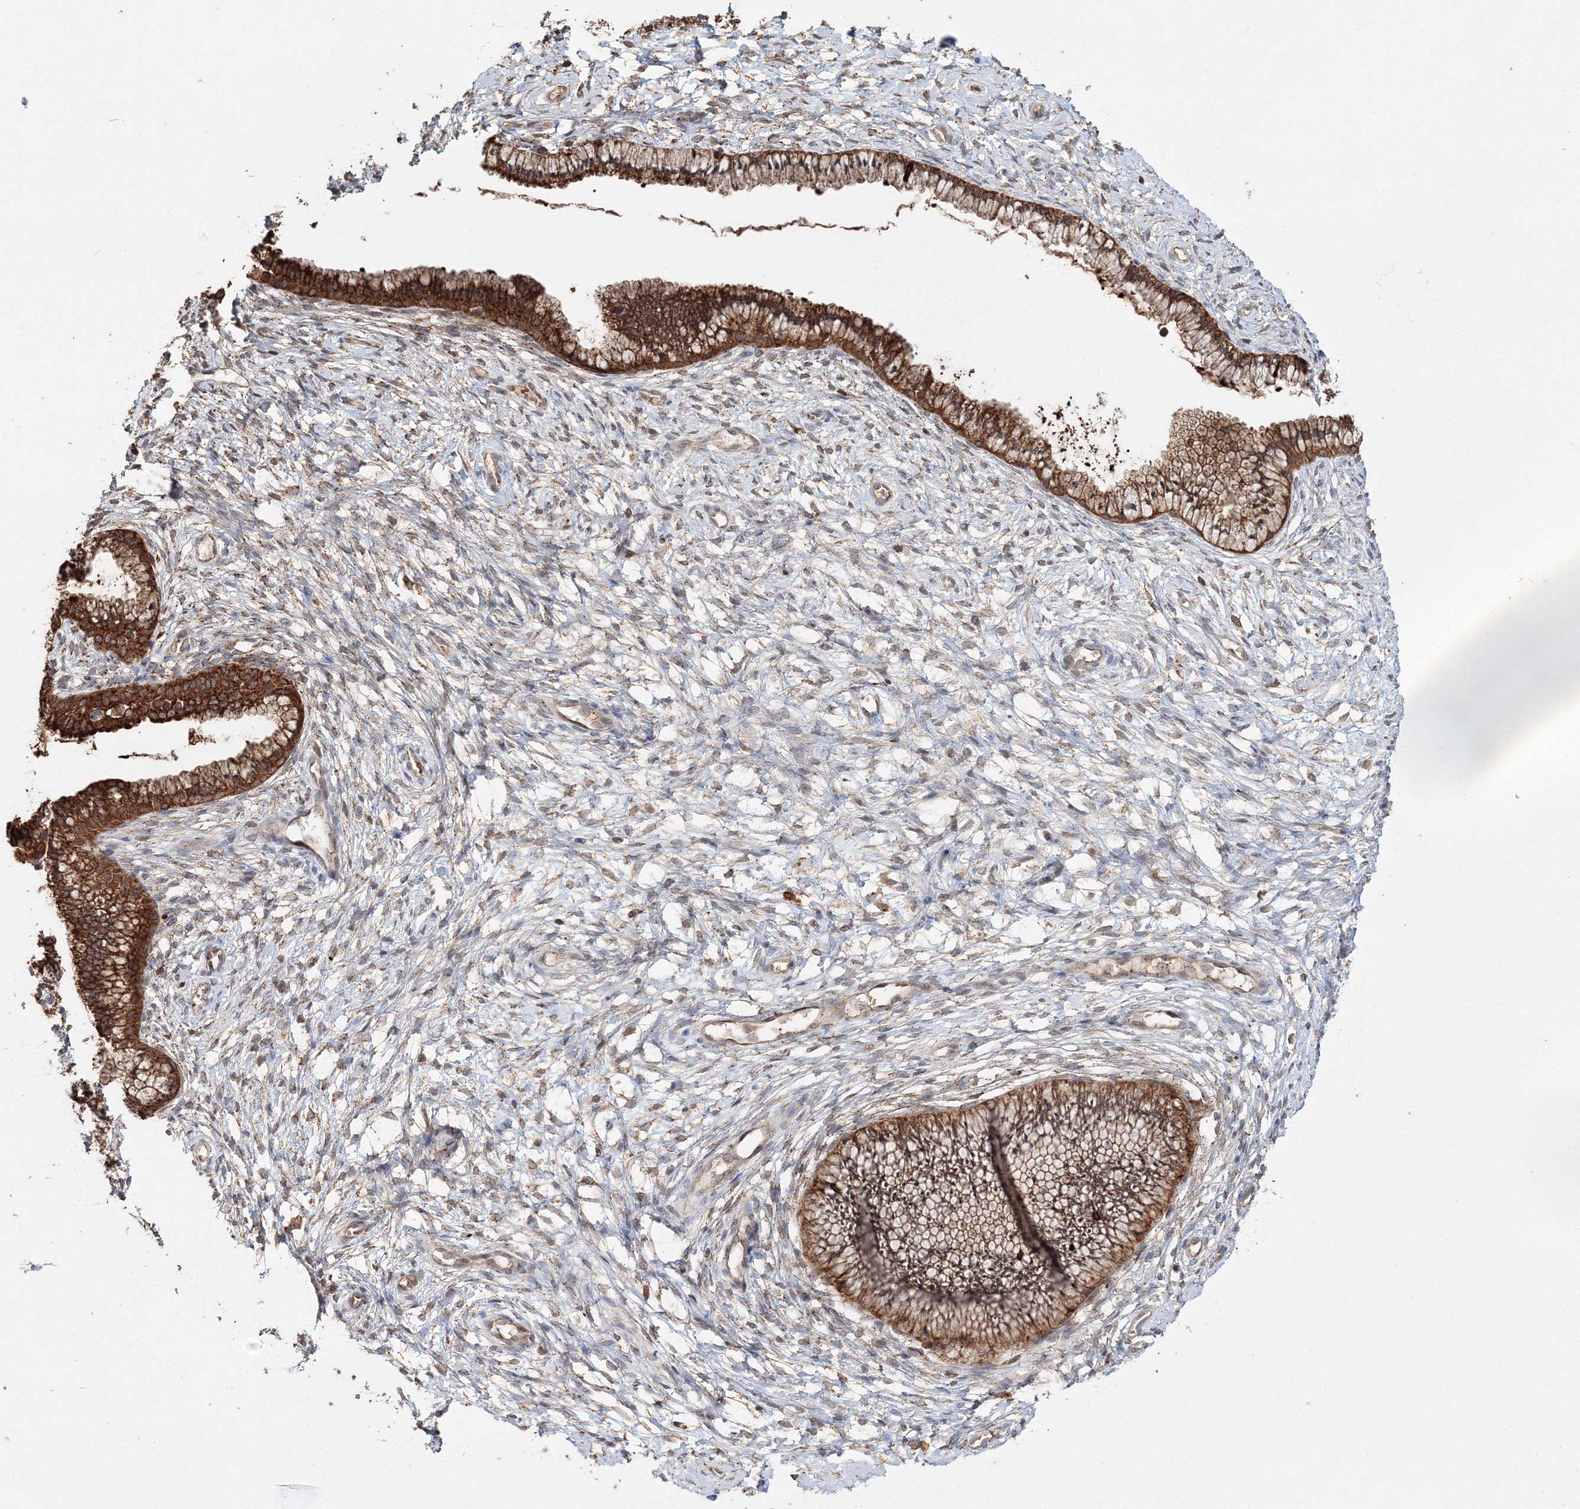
{"staining": {"intensity": "strong", "quantity": ">75%", "location": "cytoplasmic/membranous"}, "tissue": "cervix", "cell_type": "Glandular cells", "image_type": "normal", "snomed": [{"axis": "morphology", "description": "Normal tissue, NOS"}, {"axis": "topography", "description": "Cervix"}], "caption": "High-power microscopy captured an immunohistochemistry micrograph of benign cervix, revealing strong cytoplasmic/membranous positivity in approximately >75% of glandular cells.", "gene": "DDO", "patient": {"sex": "female", "age": 36}}